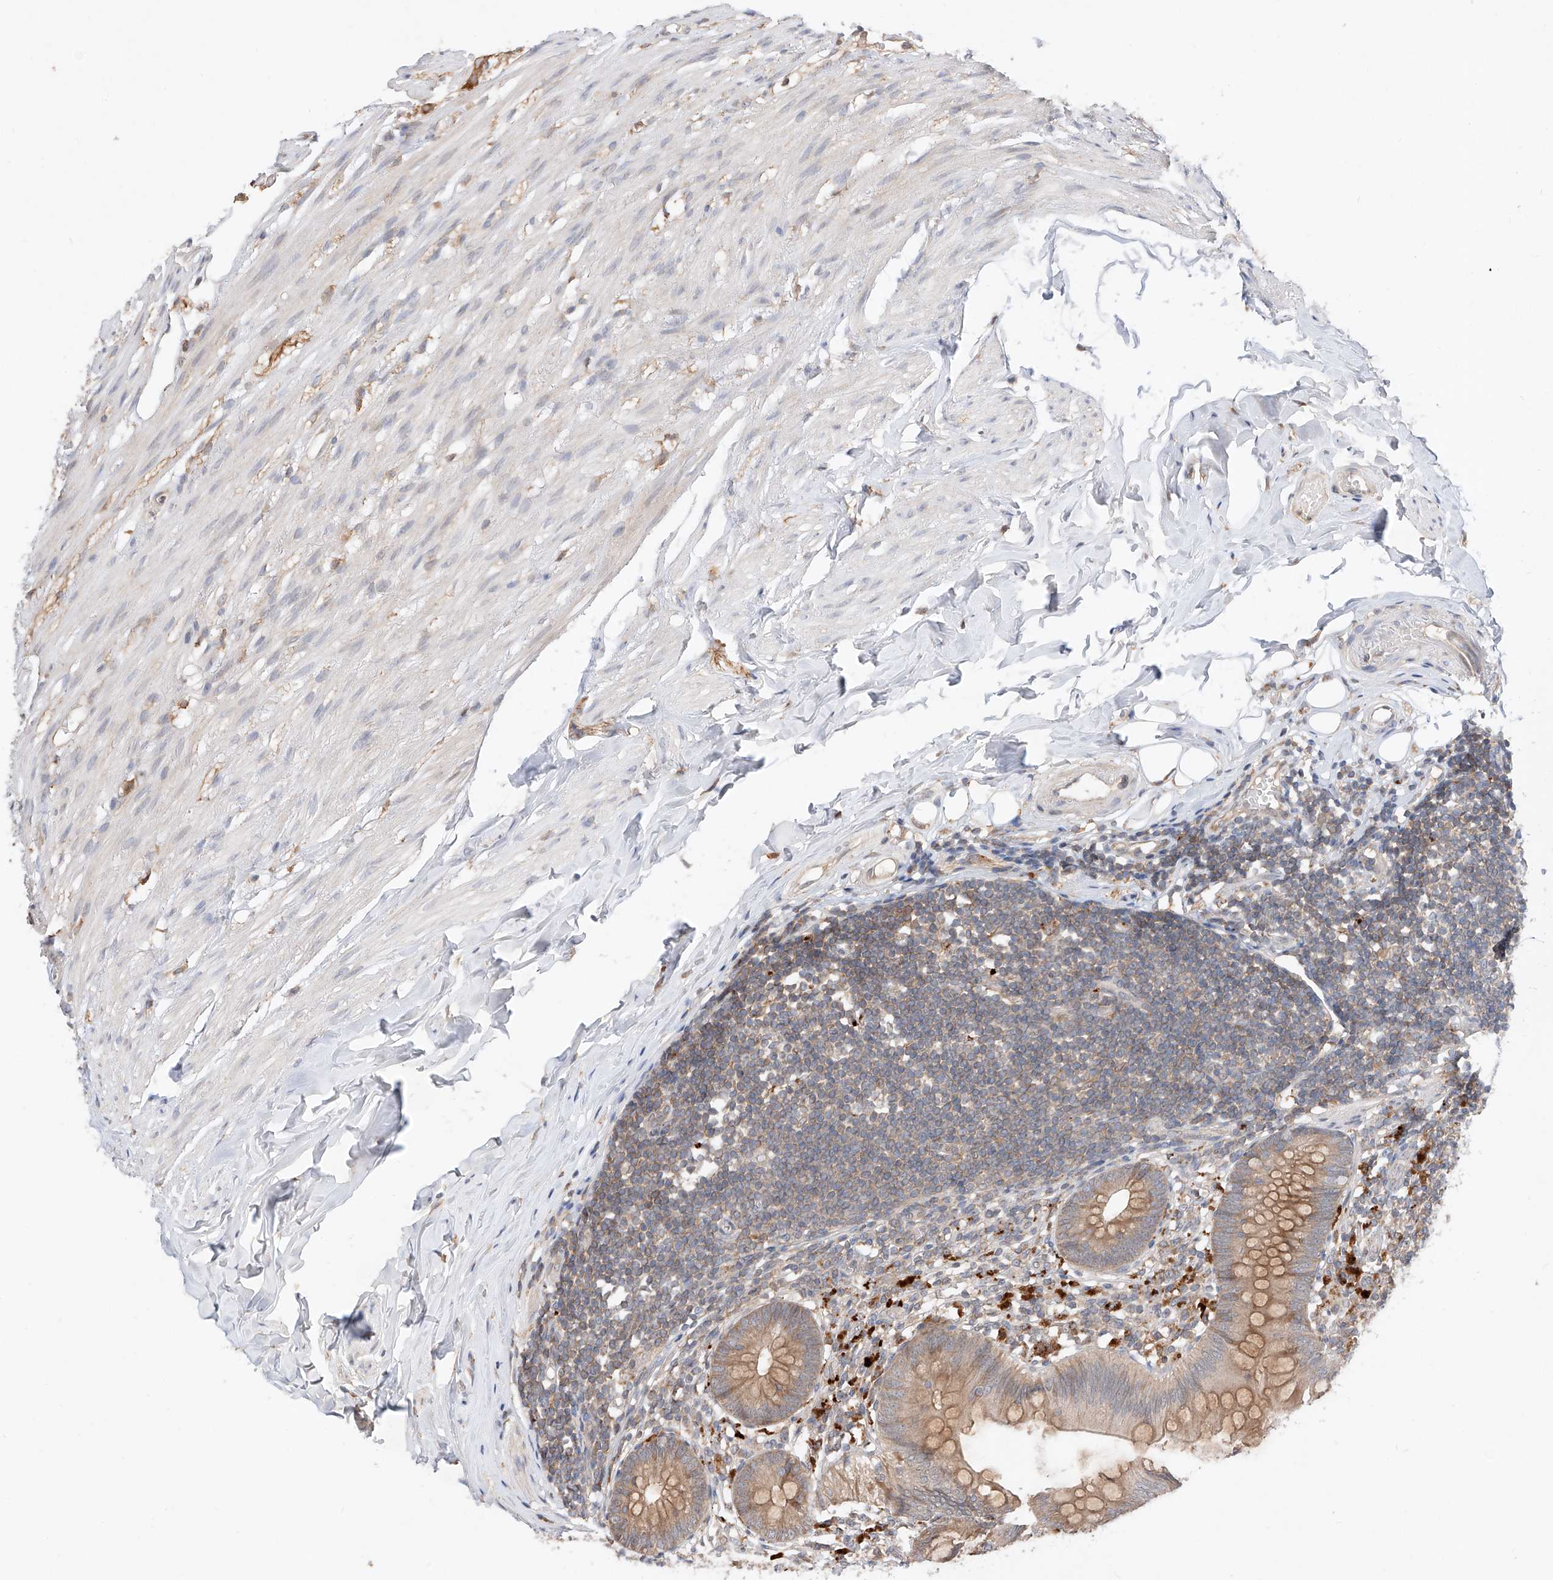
{"staining": {"intensity": "moderate", "quantity": ">75%", "location": "cytoplasmic/membranous"}, "tissue": "appendix", "cell_type": "Glandular cells", "image_type": "normal", "snomed": [{"axis": "morphology", "description": "Normal tissue, NOS"}, {"axis": "topography", "description": "Appendix"}], "caption": "Protein expression analysis of unremarkable appendix shows moderate cytoplasmic/membranous expression in about >75% of glandular cells.", "gene": "DIRAS3", "patient": {"sex": "female", "age": 62}}